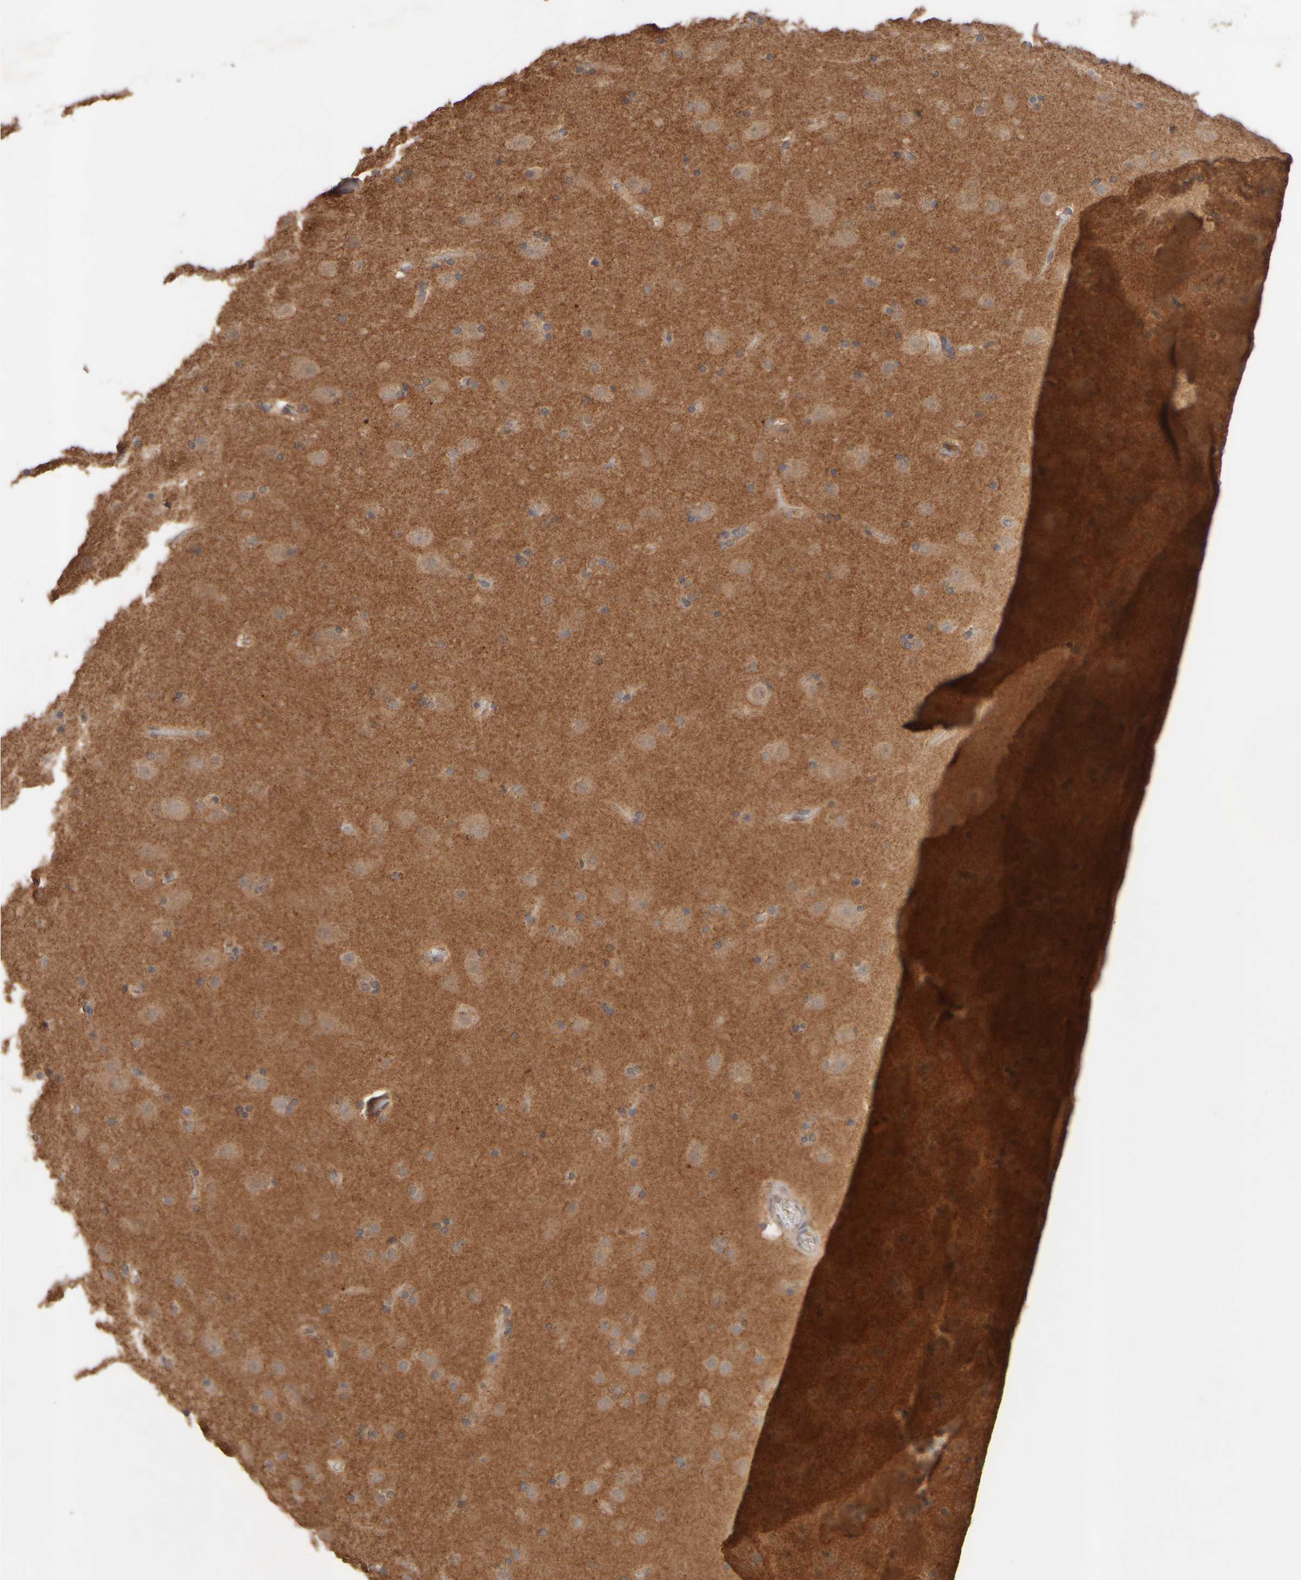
{"staining": {"intensity": "negative", "quantity": "none", "location": "none"}, "tissue": "cerebral cortex", "cell_type": "Endothelial cells", "image_type": "normal", "snomed": [{"axis": "morphology", "description": "Normal tissue, NOS"}, {"axis": "topography", "description": "Cerebral cortex"}], "caption": "DAB (3,3'-diaminobenzidine) immunohistochemical staining of normal cerebral cortex displays no significant positivity in endothelial cells.", "gene": "EIF2B3", "patient": {"sex": "male", "age": 57}}